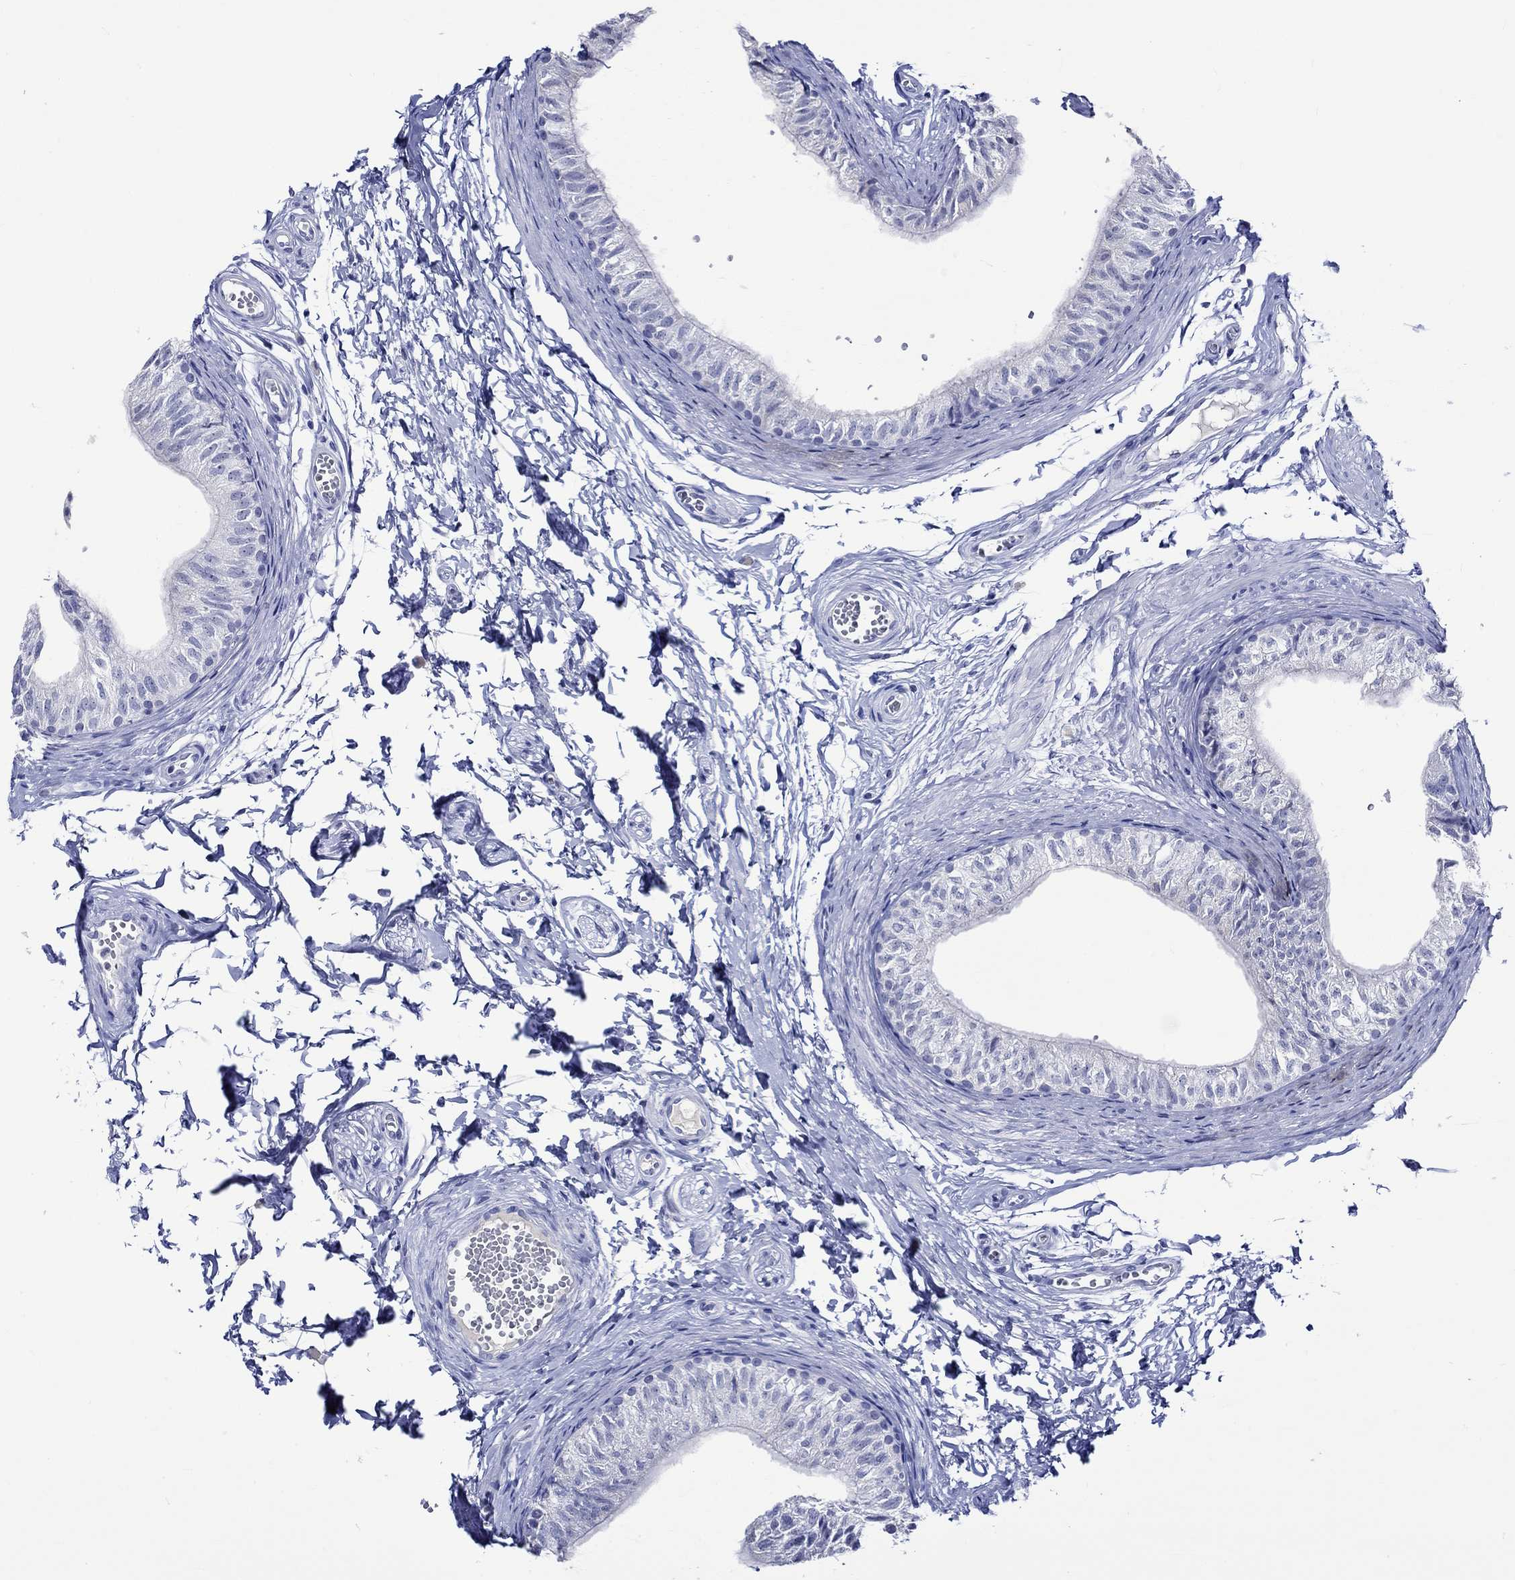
{"staining": {"intensity": "negative", "quantity": "none", "location": "none"}, "tissue": "epididymis", "cell_type": "Glandular cells", "image_type": "normal", "snomed": [{"axis": "morphology", "description": "Normal tissue, NOS"}, {"axis": "topography", "description": "Epididymis"}], "caption": "Normal epididymis was stained to show a protein in brown. There is no significant expression in glandular cells. Nuclei are stained in blue.", "gene": "KLHL35", "patient": {"sex": "male", "age": 22}}